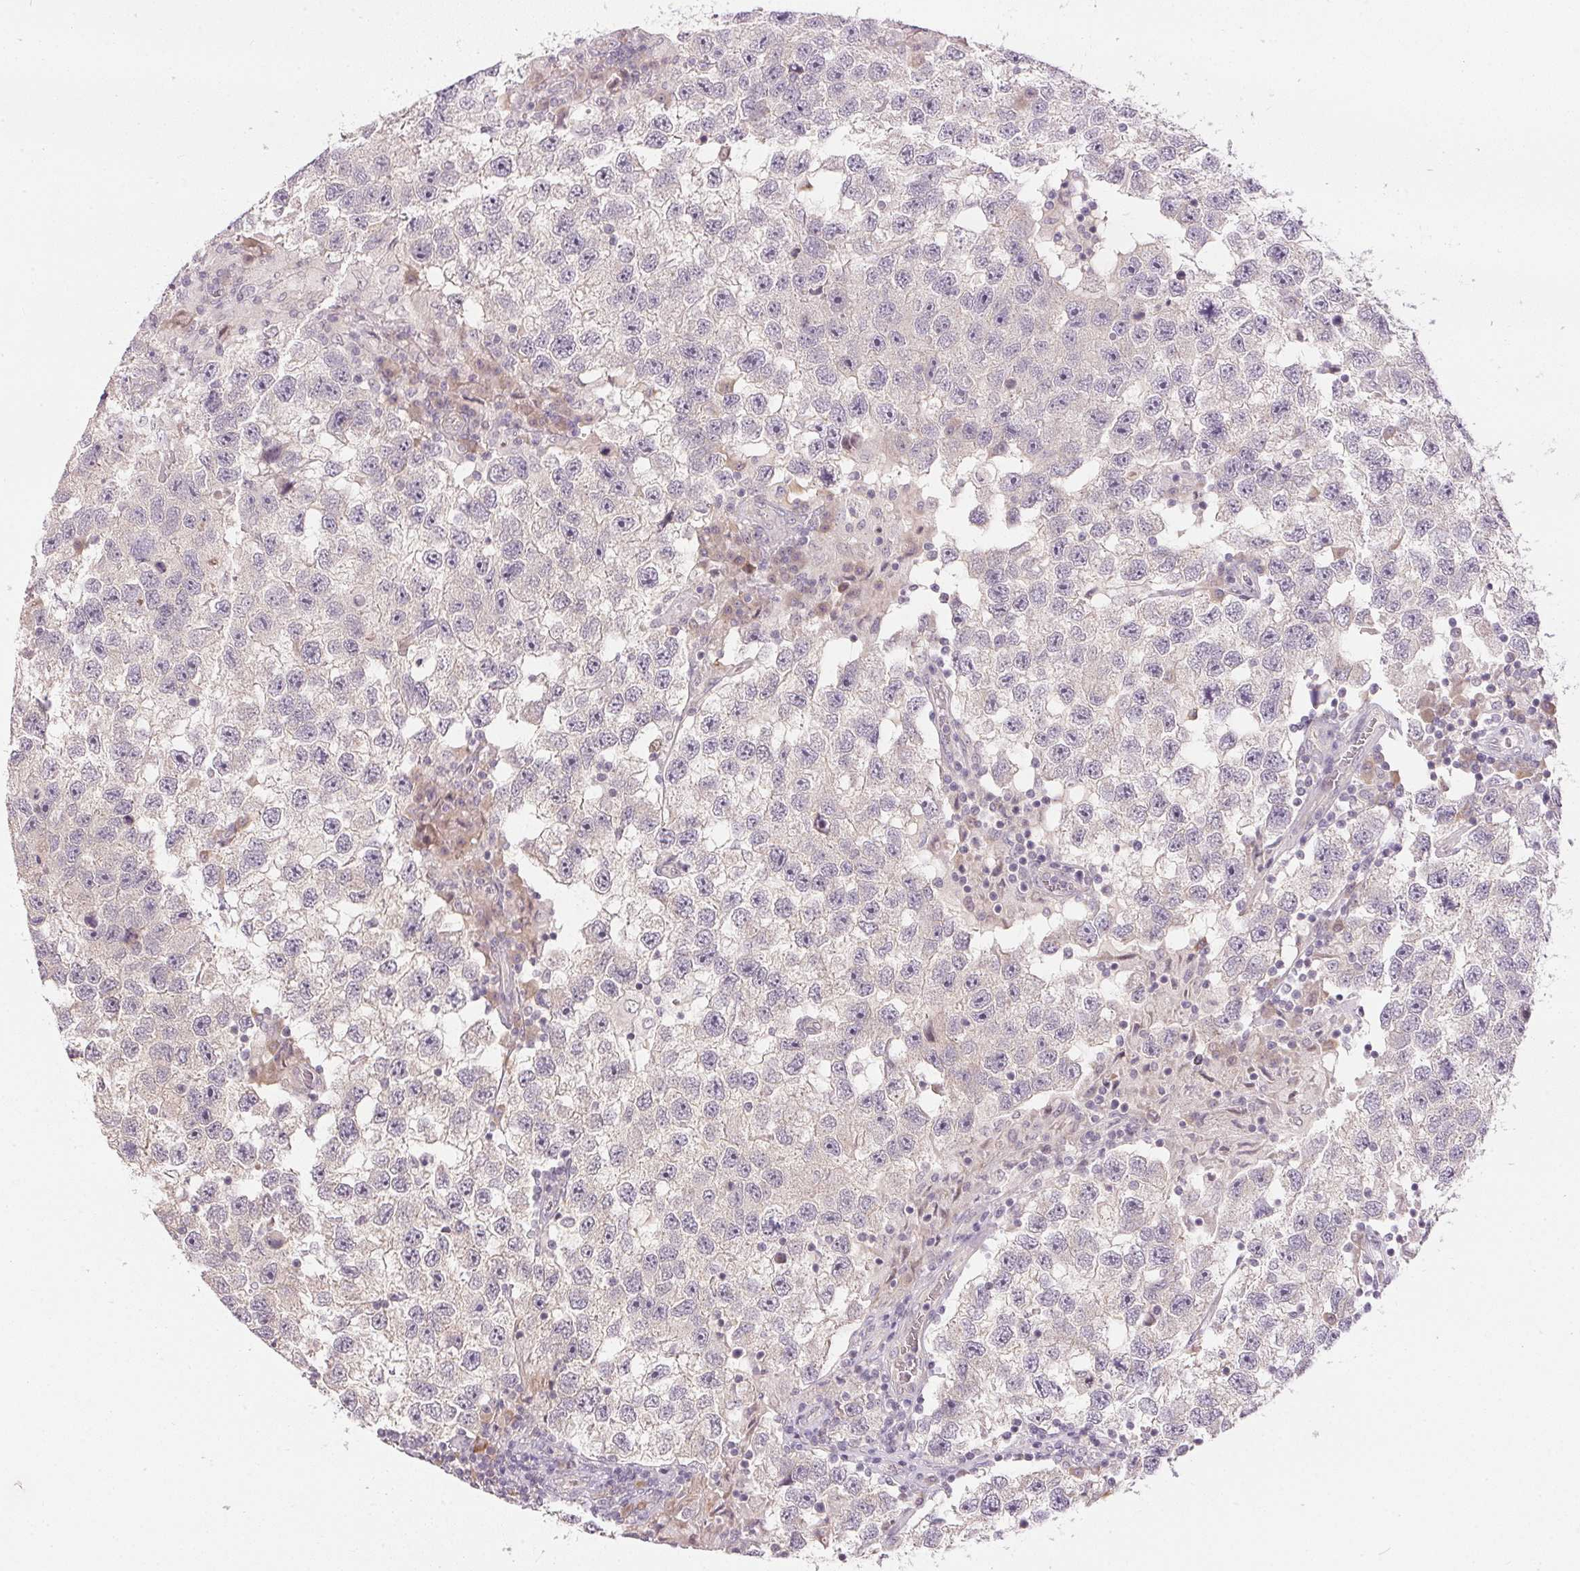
{"staining": {"intensity": "negative", "quantity": "none", "location": "none"}, "tissue": "testis cancer", "cell_type": "Tumor cells", "image_type": "cancer", "snomed": [{"axis": "morphology", "description": "Seminoma, NOS"}, {"axis": "topography", "description": "Testis"}], "caption": "Immunohistochemistry (IHC) micrograph of neoplastic tissue: testis seminoma stained with DAB (3,3'-diaminobenzidine) exhibits no significant protein positivity in tumor cells.", "gene": "TTC23L", "patient": {"sex": "male", "age": 26}}